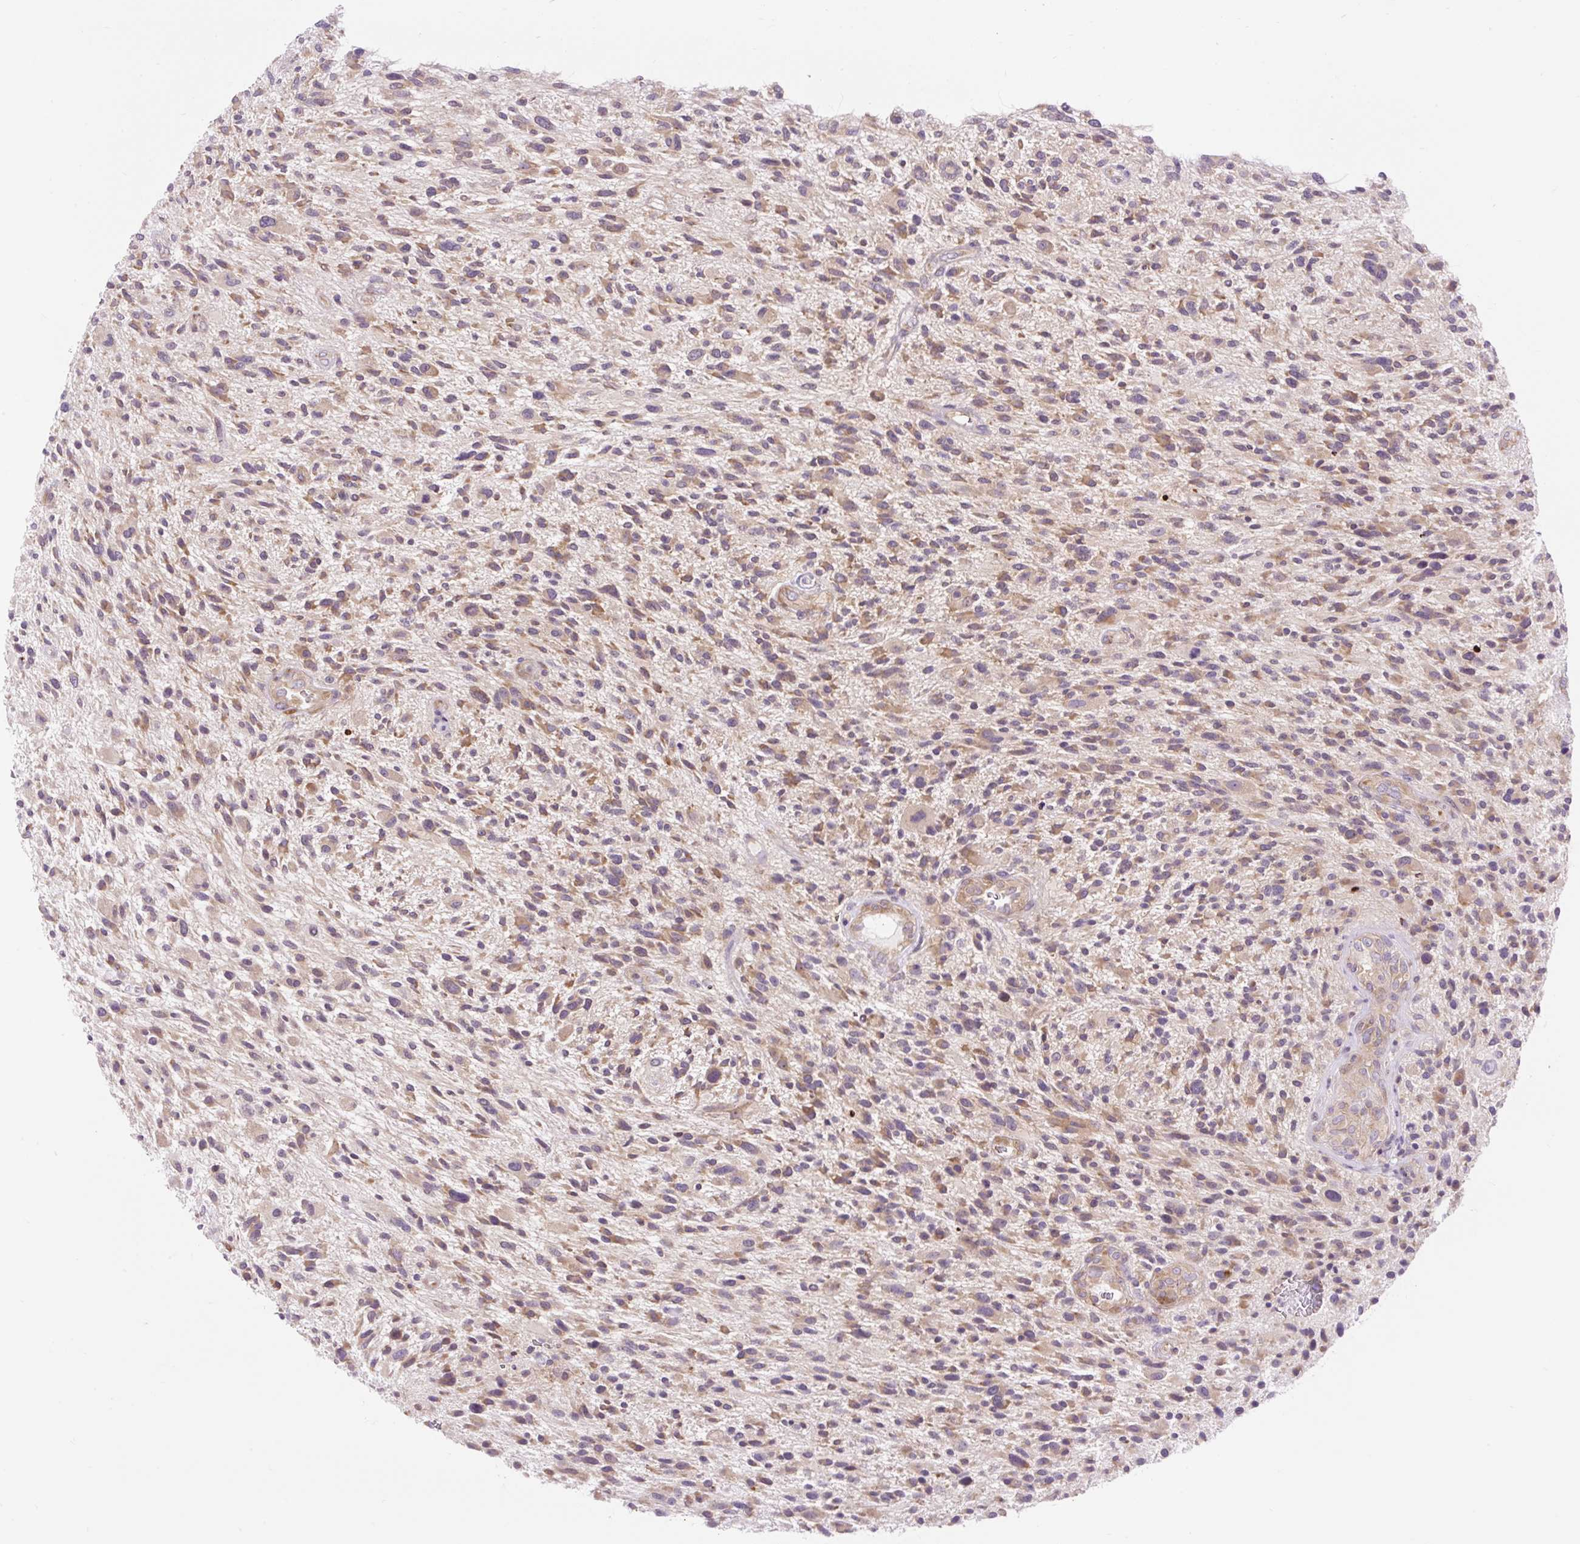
{"staining": {"intensity": "moderate", "quantity": "25%-75%", "location": "cytoplasmic/membranous"}, "tissue": "glioma", "cell_type": "Tumor cells", "image_type": "cancer", "snomed": [{"axis": "morphology", "description": "Glioma, malignant, High grade"}, {"axis": "topography", "description": "Brain"}], "caption": "Glioma was stained to show a protein in brown. There is medium levels of moderate cytoplasmic/membranous positivity in about 25%-75% of tumor cells.", "gene": "GPR45", "patient": {"sex": "male", "age": 47}}